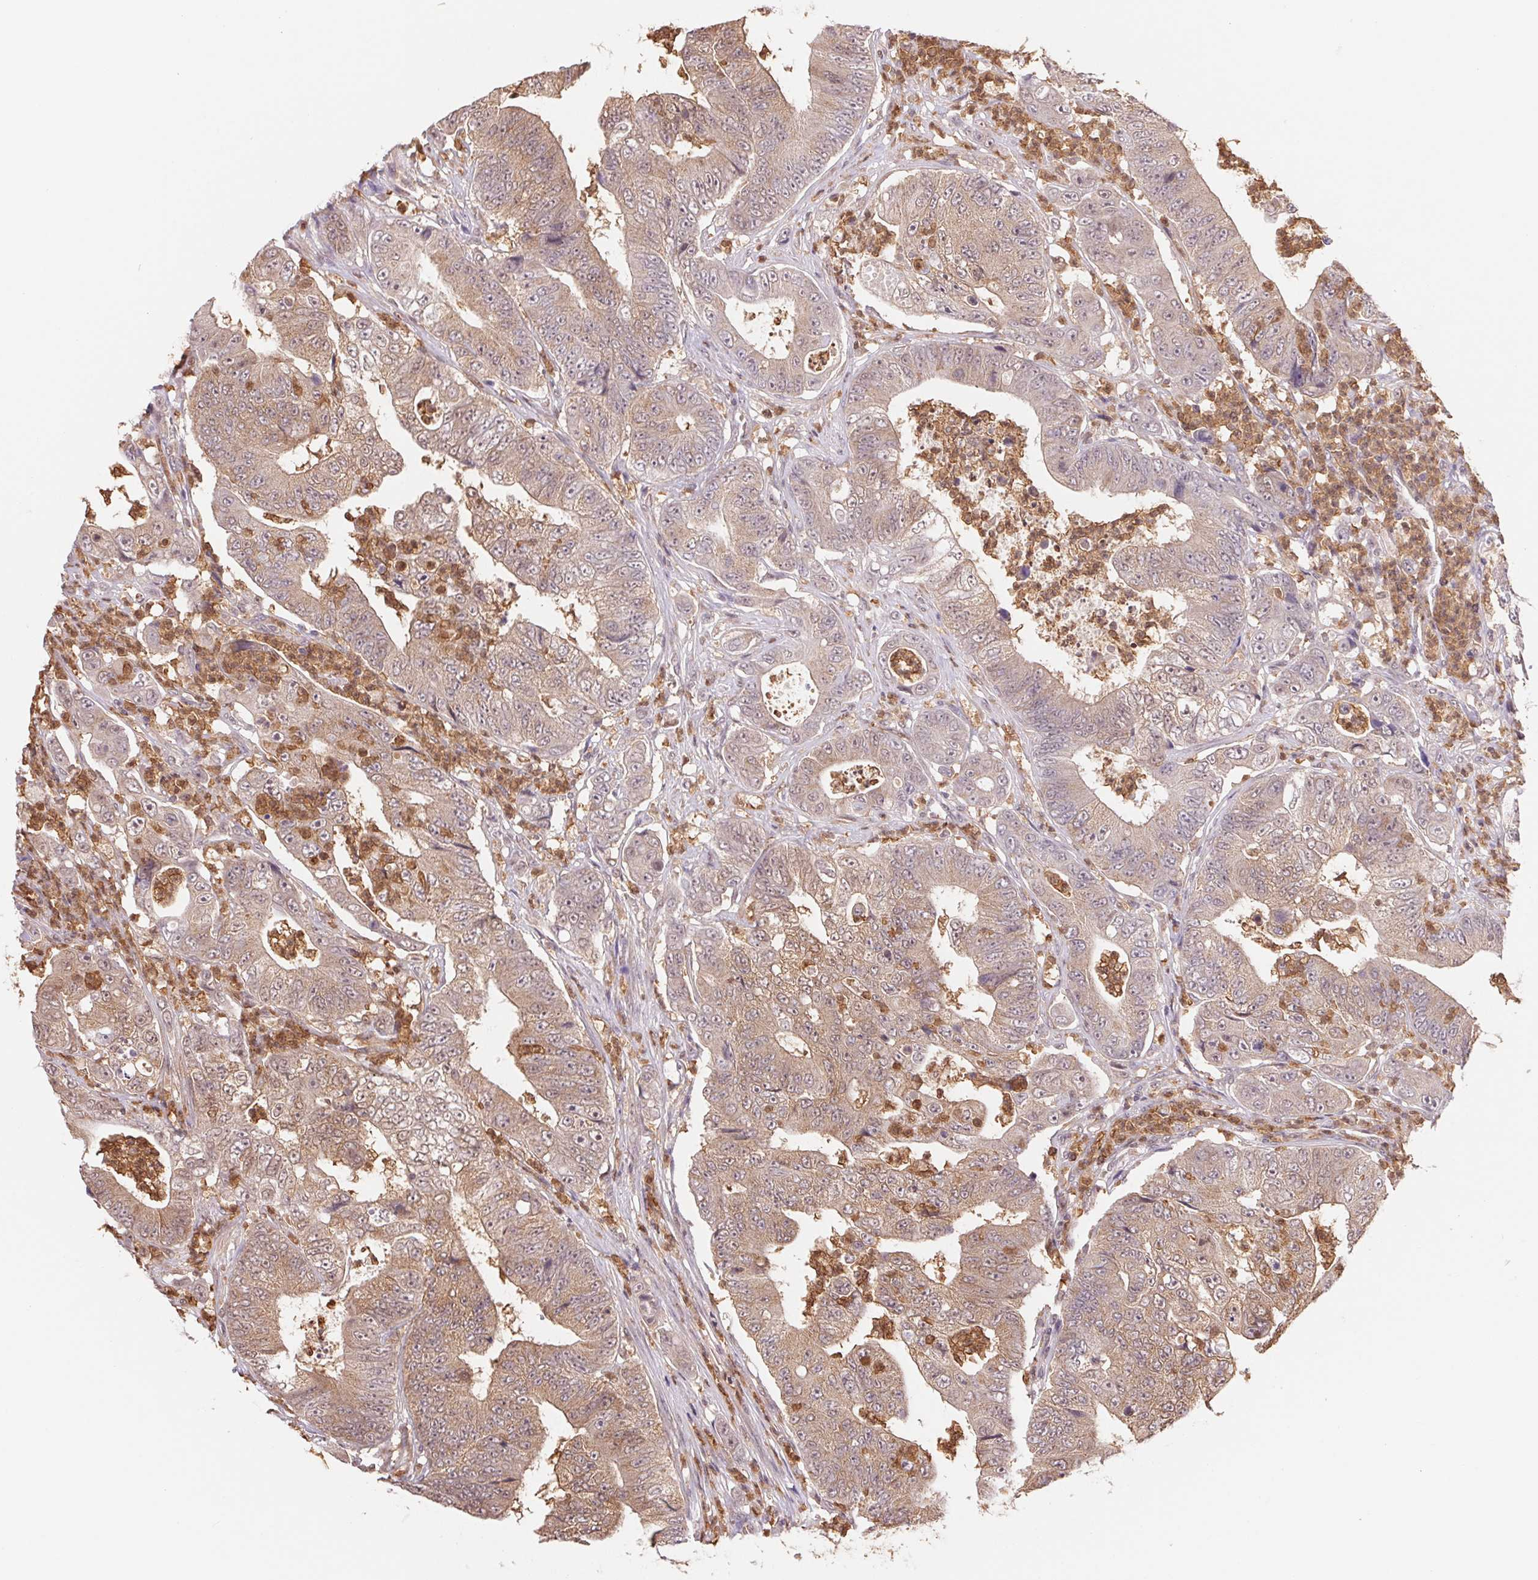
{"staining": {"intensity": "weak", "quantity": ">75%", "location": "cytoplasmic/membranous"}, "tissue": "colorectal cancer", "cell_type": "Tumor cells", "image_type": "cancer", "snomed": [{"axis": "morphology", "description": "Adenocarcinoma, NOS"}, {"axis": "topography", "description": "Colon"}], "caption": "Tumor cells display weak cytoplasmic/membranous positivity in approximately >75% of cells in colorectal cancer (adenocarcinoma).", "gene": "CDC123", "patient": {"sex": "female", "age": 48}}